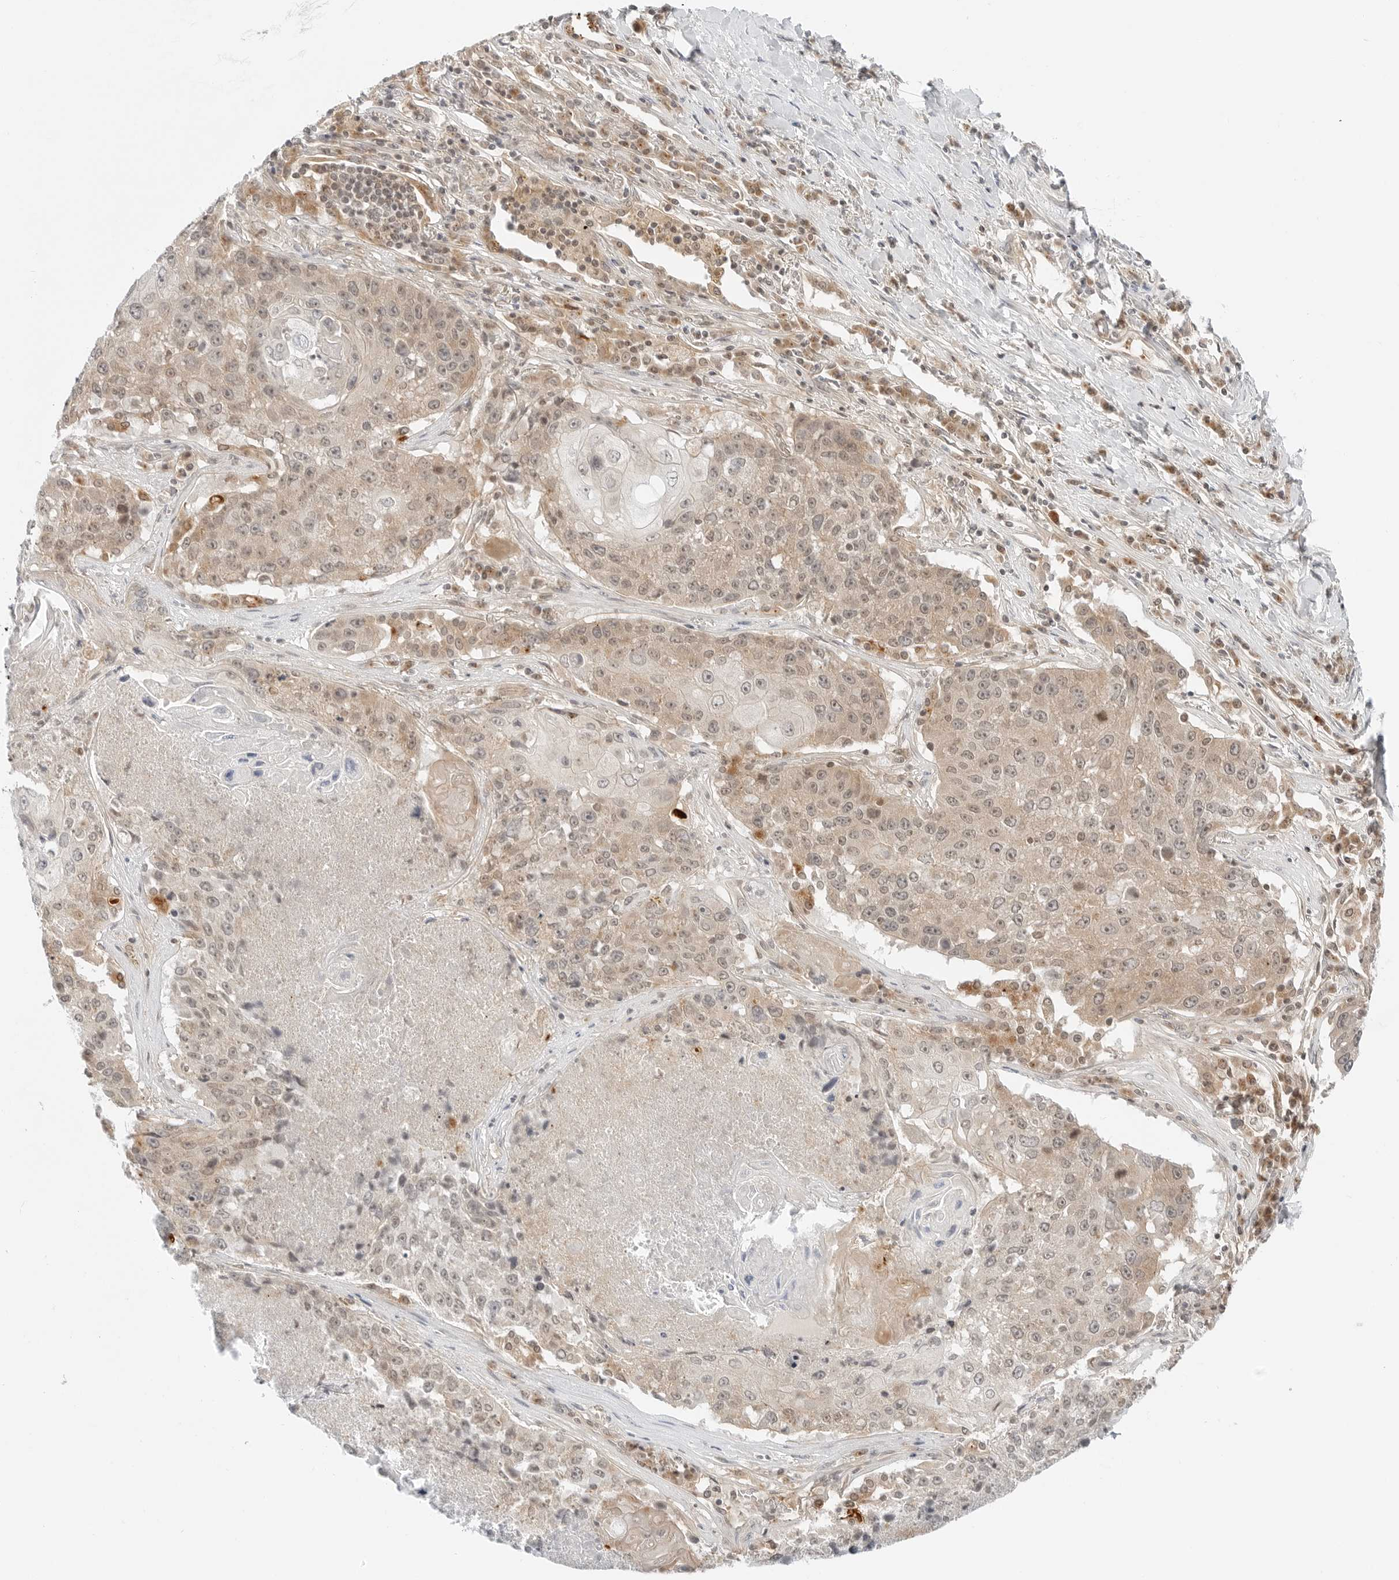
{"staining": {"intensity": "weak", "quantity": "25%-75%", "location": "cytoplasmic/membranous,nuclear"}, "tissue": "lung cancer", "cell_type": "Tumor cells", "image_type": "cancer", "snomed": [{"axis": "morphology", "description": "Squamous cell carcinoma, NOS"}, {"axis": "topography", "description": "Lung"}], "caption": "Approximately 25%-75% of tumor cells in lung cancer (squamous cell carcinoma) display weak cytoplasmic/membranous and nuclear protein staining as visualized by brown immunohistochemical staining.", "gene": "IQCC", "patient": {"sex": "male", "age": 61}}